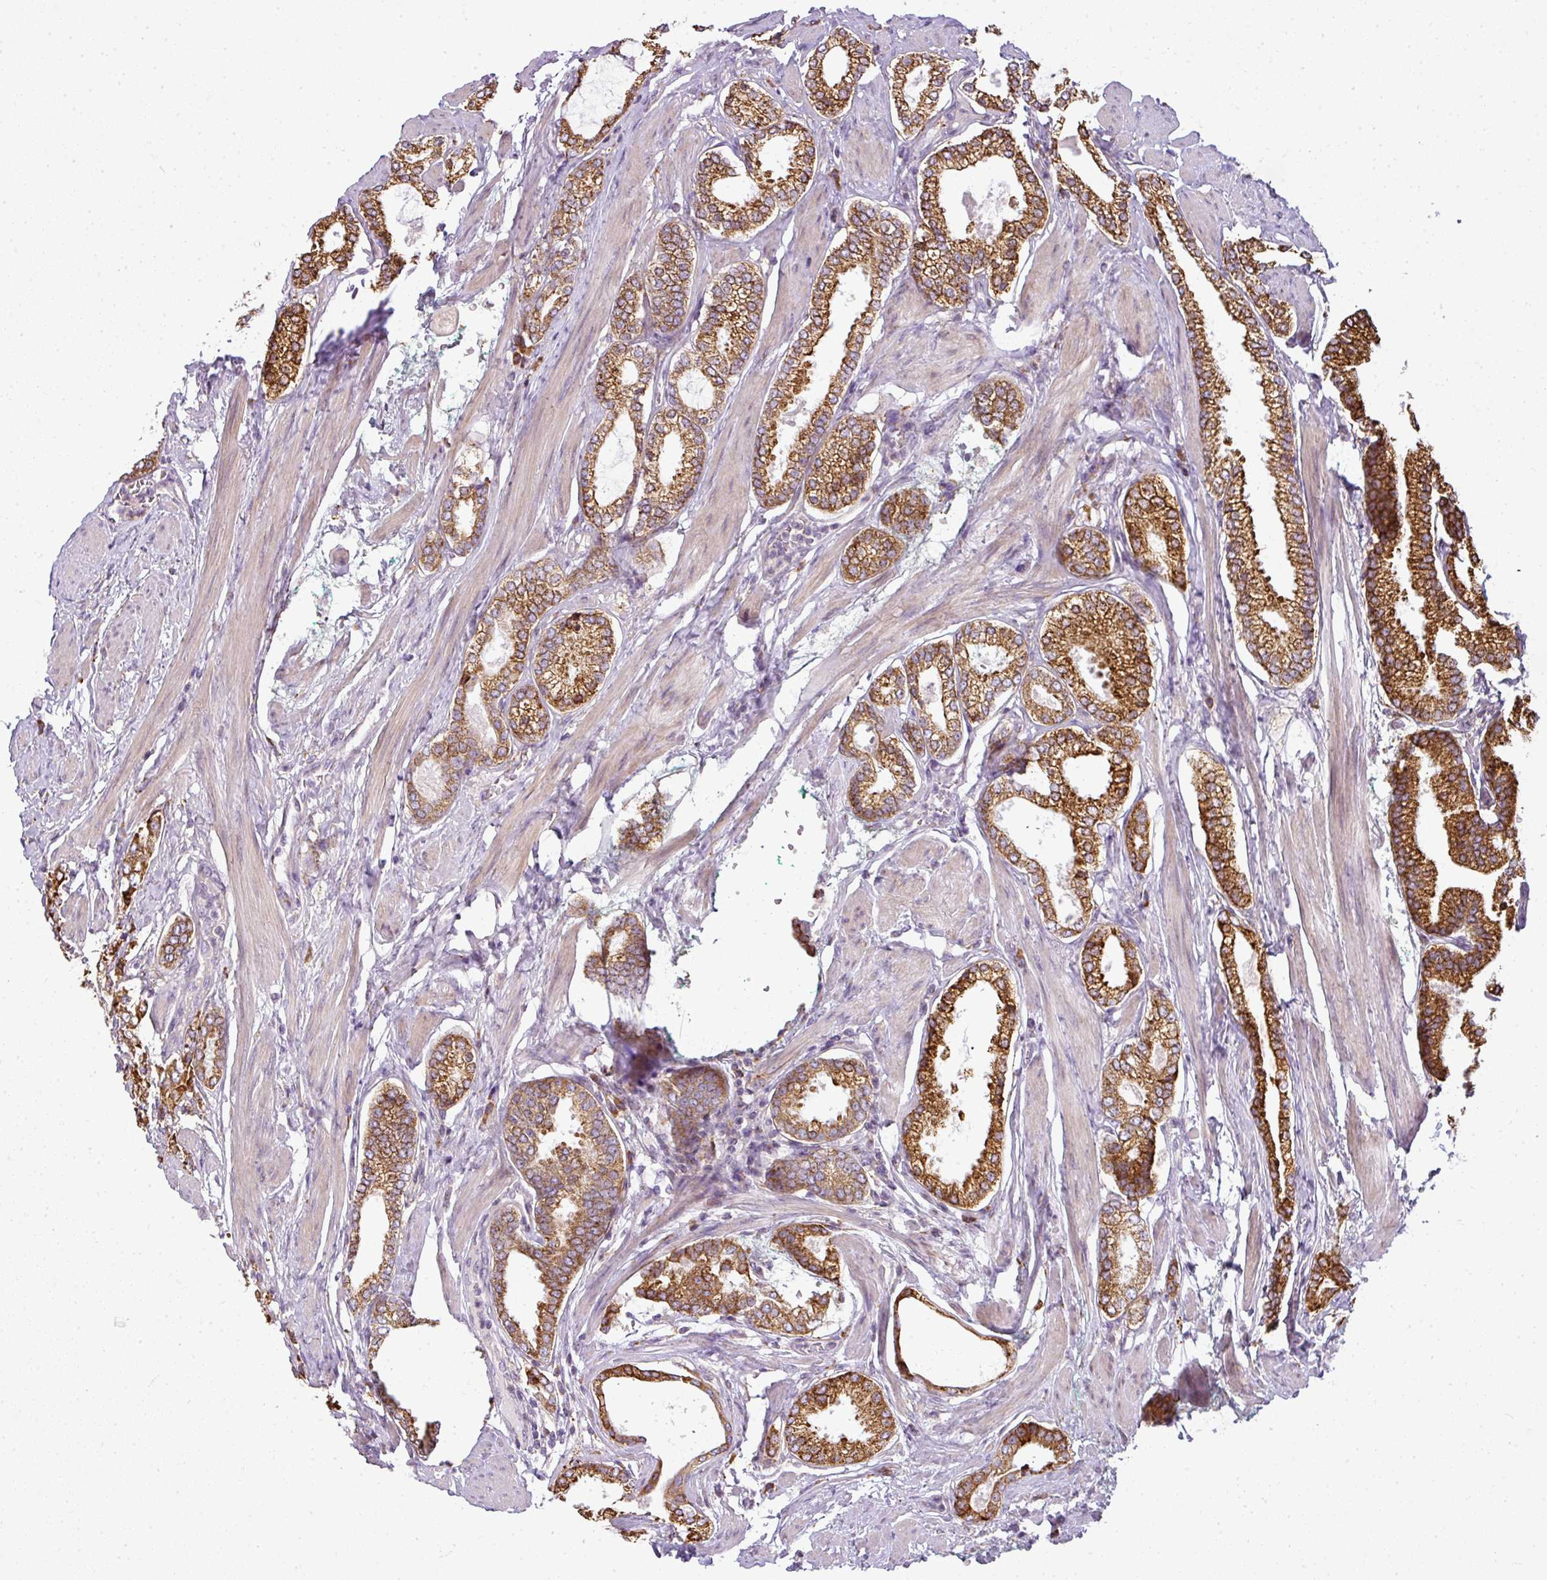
{"staining": {"intensity": "moderate", "quantity": ">75%", "location": "cytoplasmic/membranous"}, "tissue": "prostate cancer", "cell_type": "Tumor cells", "image_type": "cancer", "snomed": [{"axis": "morphology", "description": "Adenocarcinoma, High grade"}, {"axis": "topography", "description": "Prostate"}], "caption": "Protein expression by IHC reveals moderate cytoplasmic/membranous staining in approximately >75% of tumor cells in prostate cancer. (DAB (3,3'-diaminobenzidine) = brown stain, brightfield microscopy at high magnification).", "gene": "ANKRD18A", "patient": {"sex": "male", "age": 71}}